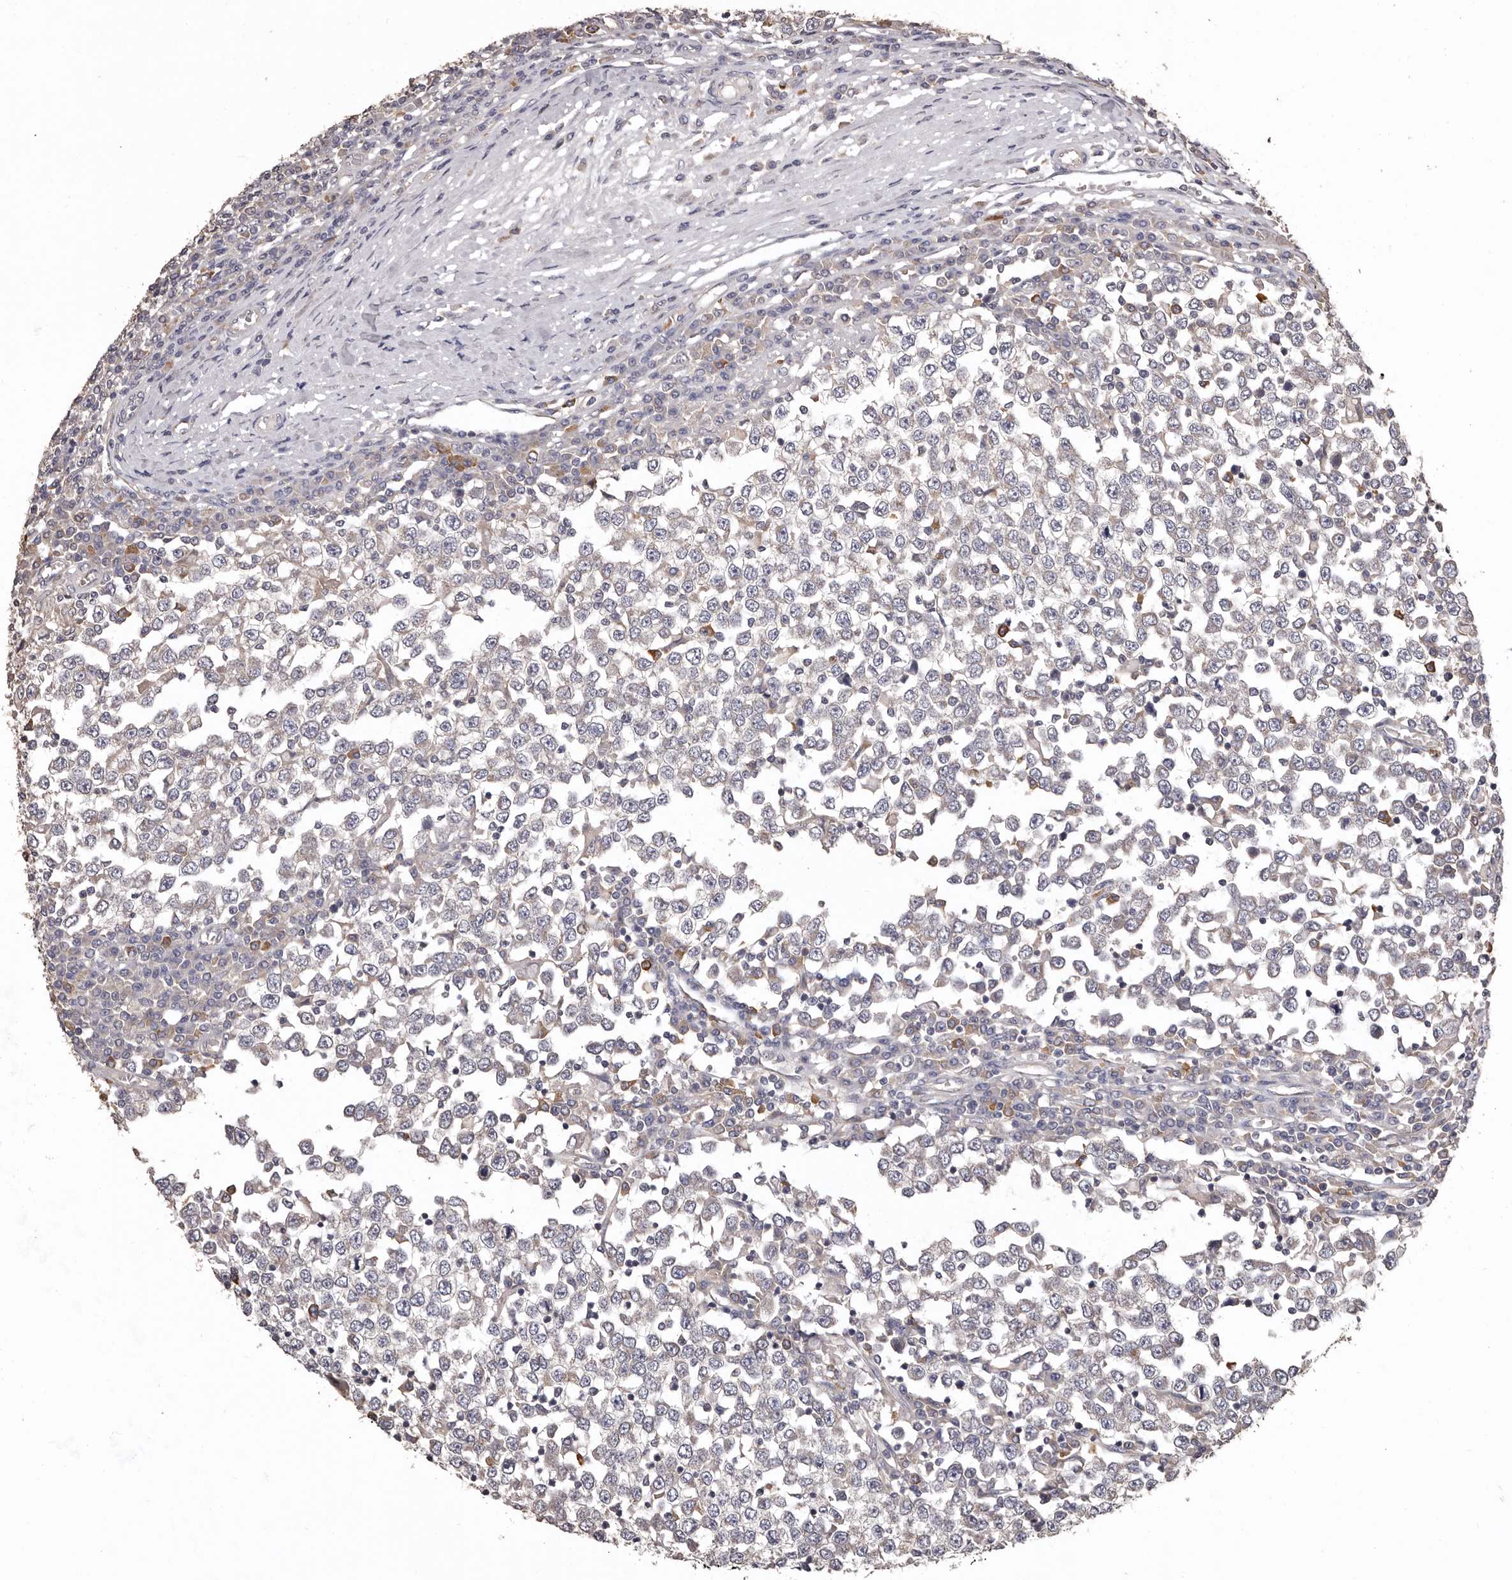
{"staining": {"intensity": "negative", "quantity": "none", "location": "none"}, "tissue": "testis cancer", "cell_type": "Tumor cells", "image_type": "cancer", "snomed": [{"axis": "morphology", "description": "Seminoma, NOS"}, {"axis": "topography", "description": "Testis"}], "caption": "An immunohistochemistry (IHC) image of testis cancer is shown. There is no staining in tumor cells of testis cancer.", "gene": "ETNK1", "patient": {"sex": "male", "age": 65}}